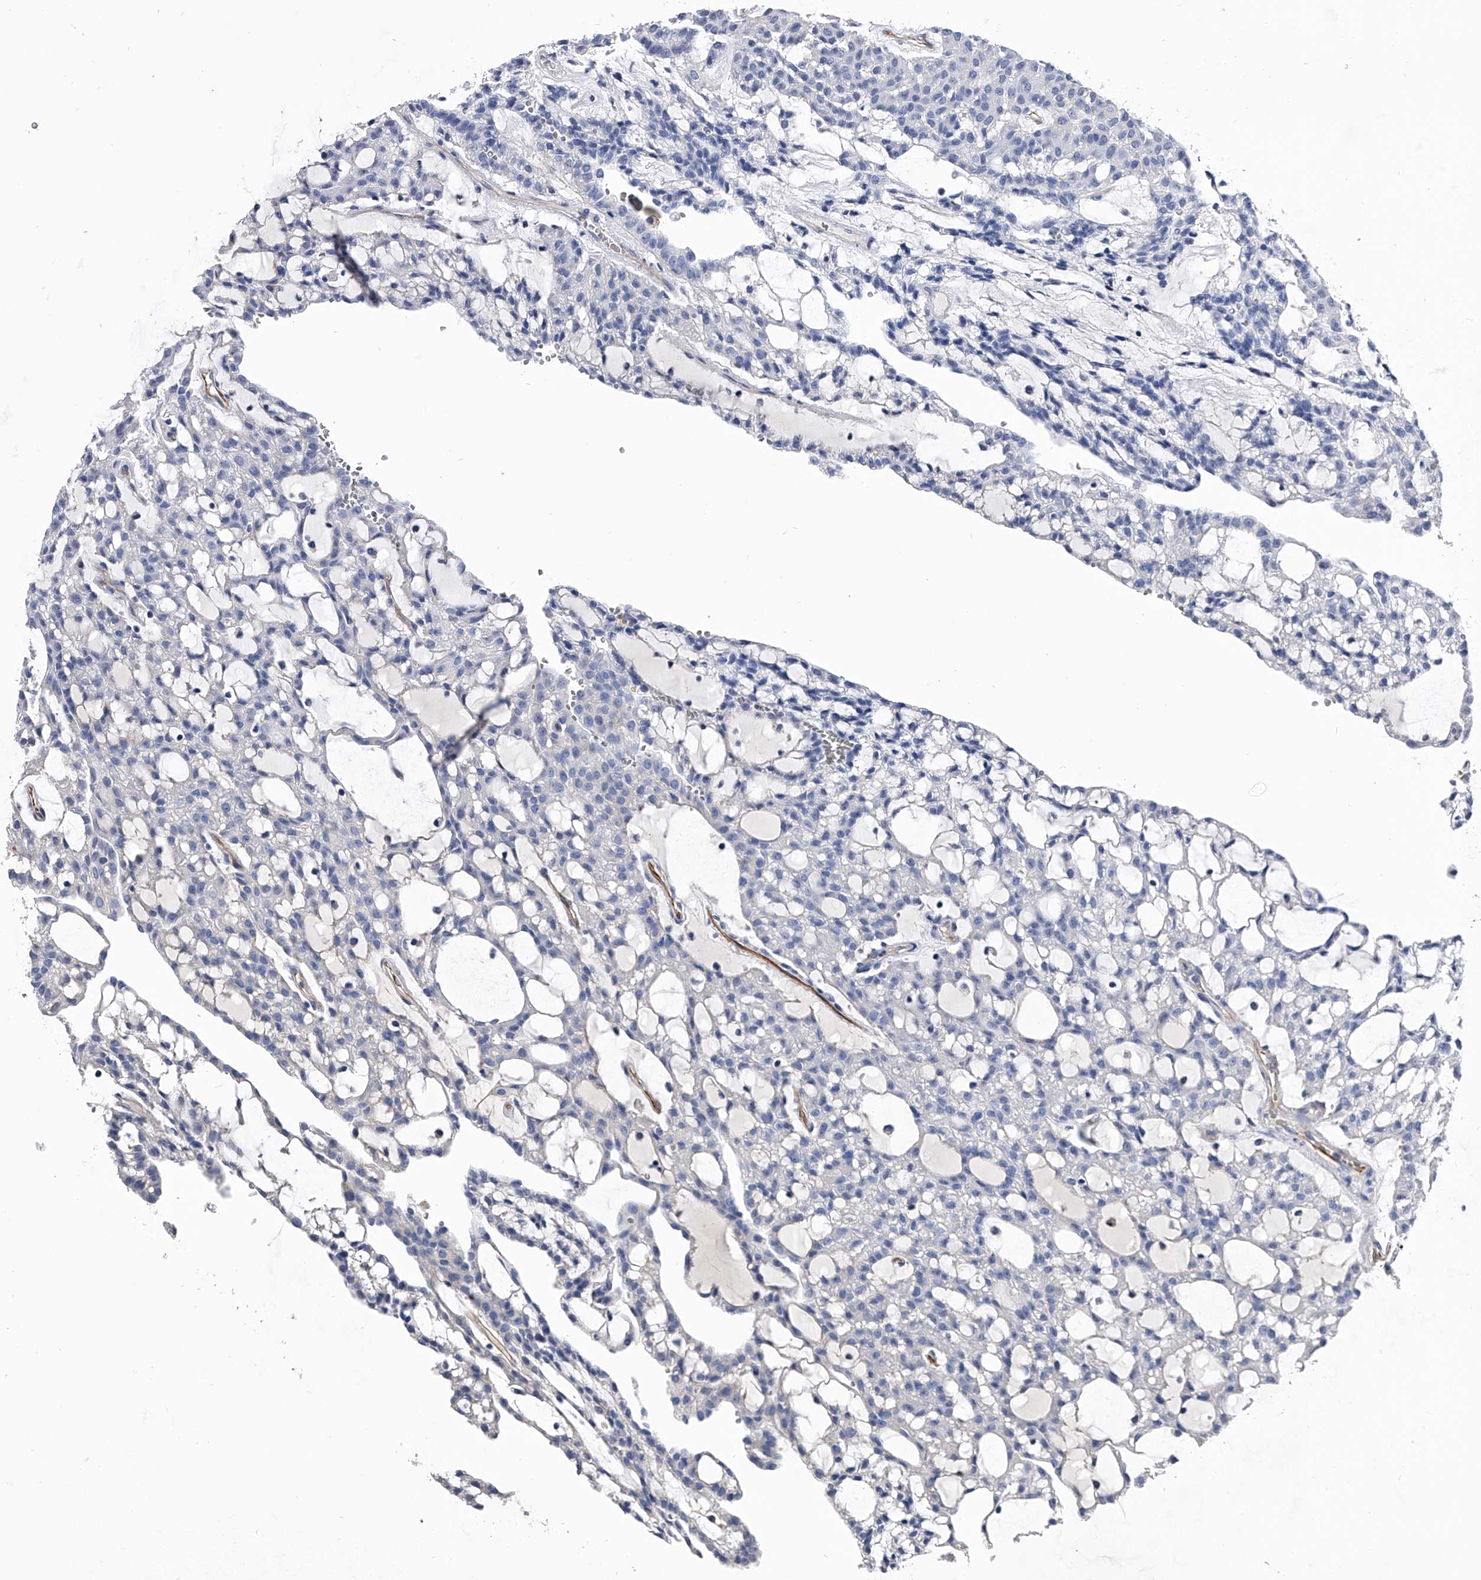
{"staining": {"intensity": "negative", "quantity": "none", "location": "none"}, "tissue": "renal cancer", "cell_type": "Tumor cells", "image_type": "cancer", "snomed": [{"axis": "morphology", "description": "Adenocarcinoma, NOS"}, {"axis": "topography", "description": "Kidney"}], "caption": "Photomicrograph shows no significant protein expression in tumor cells of renal adenocarcinoma.", "gene": "EFCAB7", "patient": {"sex": "male", "age": 63}}